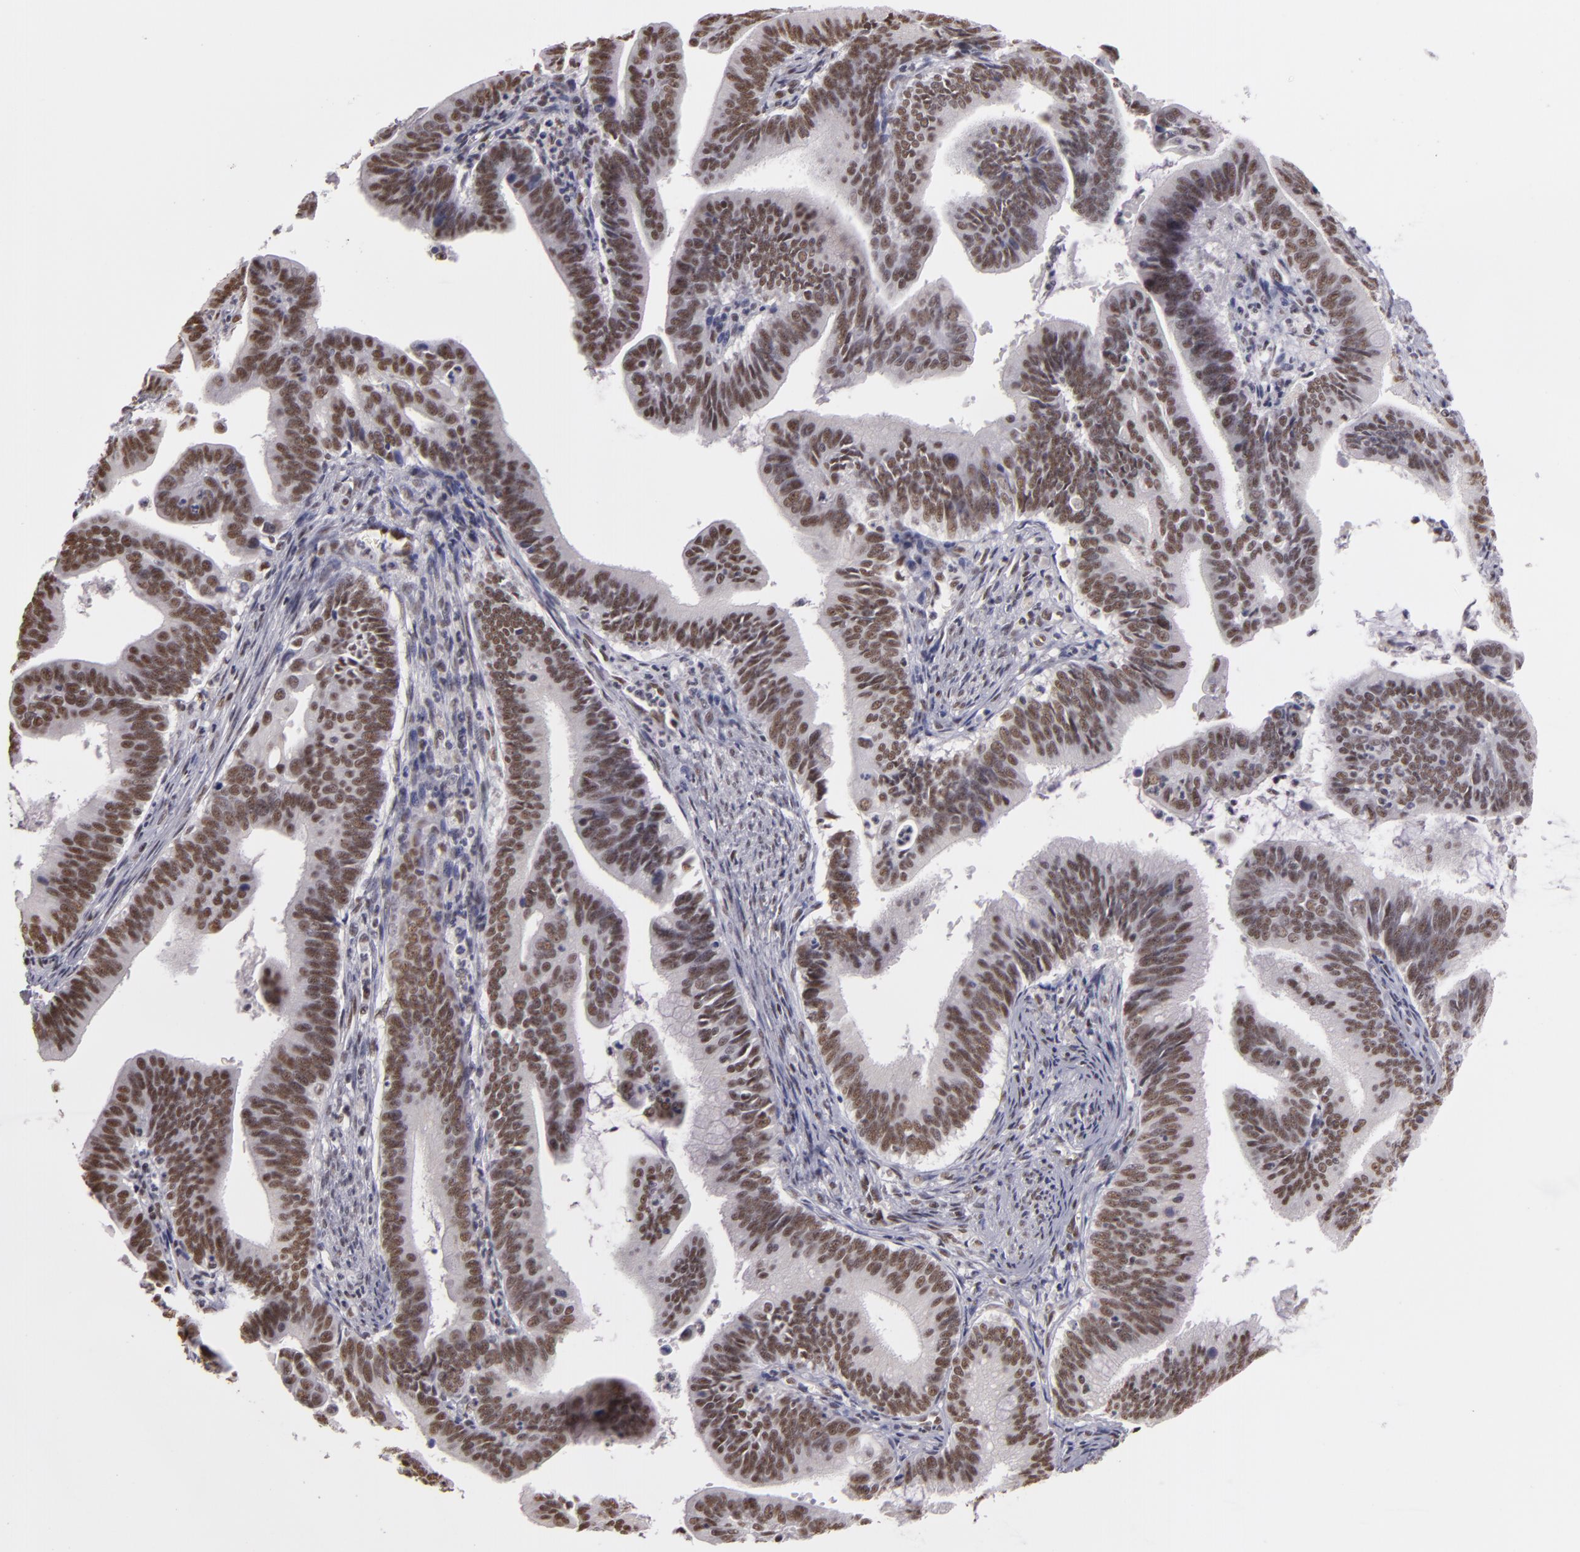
{"staining": {"intensity": "moderate", "quantity": ">75%", "location": "nuclear"}, "tissue": "cervical cancer", "cell_type": "Tumor cells", "image_type": "cancer", "snomed": [{"axis": "morphology", "description": "Adenocarcinoma, NOS"}, {"axis": "topography", "description": "Cervix"}], "caption": "A photomicrograph of cervical adenocarcinoma stained for a protein reveals moderate nuclear brown staining in tumor cells.", "gene": "INTS6", "patient": {"sex": "female", "age": 47}}